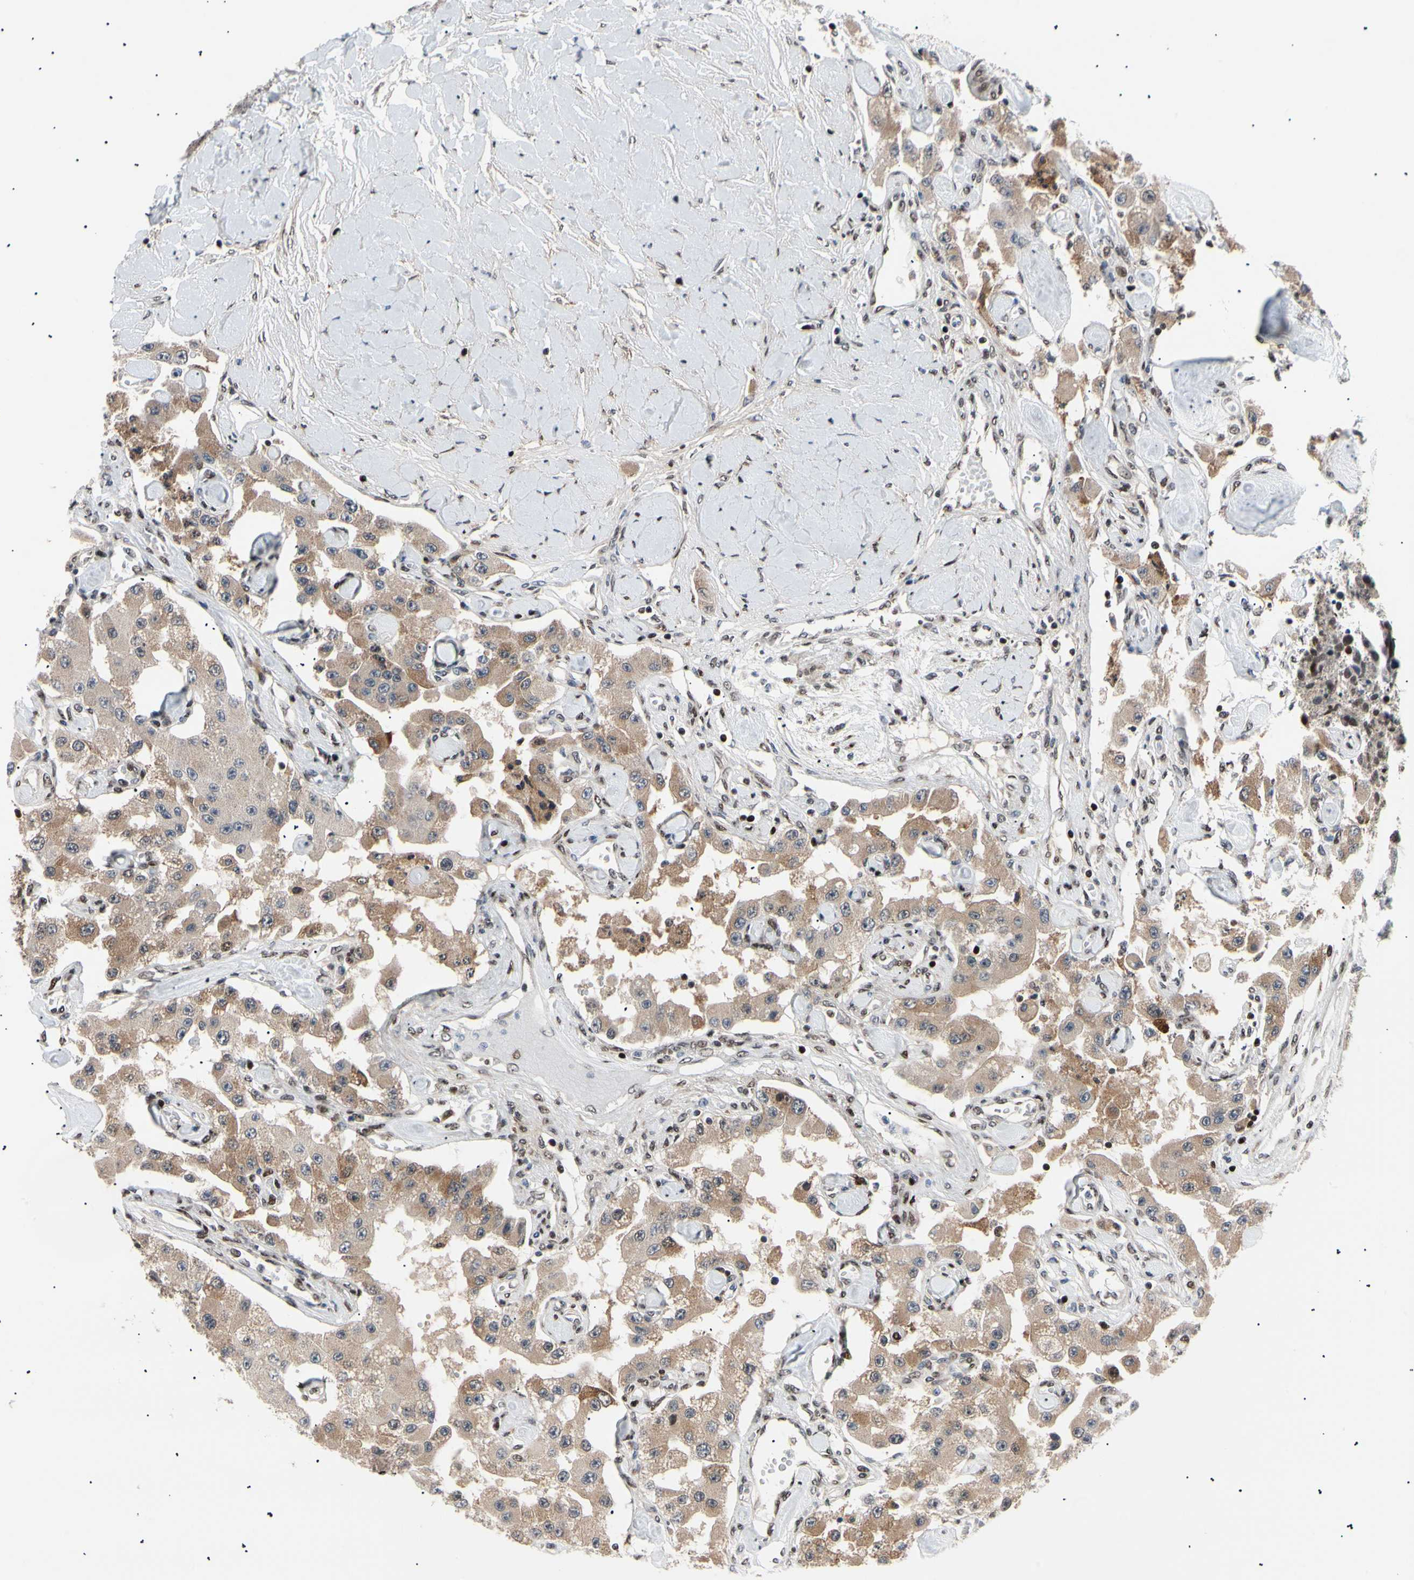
{"staining": {"intensity": "moderate", "quantity": ">75%", "location": "cytoplasmic/membranous"}, "tissue": "carcinoid", "cell_type": "Tumor cells", "image_type": "cancer", "snomed": [{"axis": "morphology", "description": "Carcinoid, malignant, NOS"}, {"axis": "topography", "description": "Pancreas"}], "caption": "Immunohistochemistry (IHC) image of human carcinoid stained for a protein (brown), which reveals medium levels of moderate cytoplasmic/membranous staining in approximately >75% of tumor cells.", "gene": "E2F1", "patient": {"sex": "male", "age": 41}}